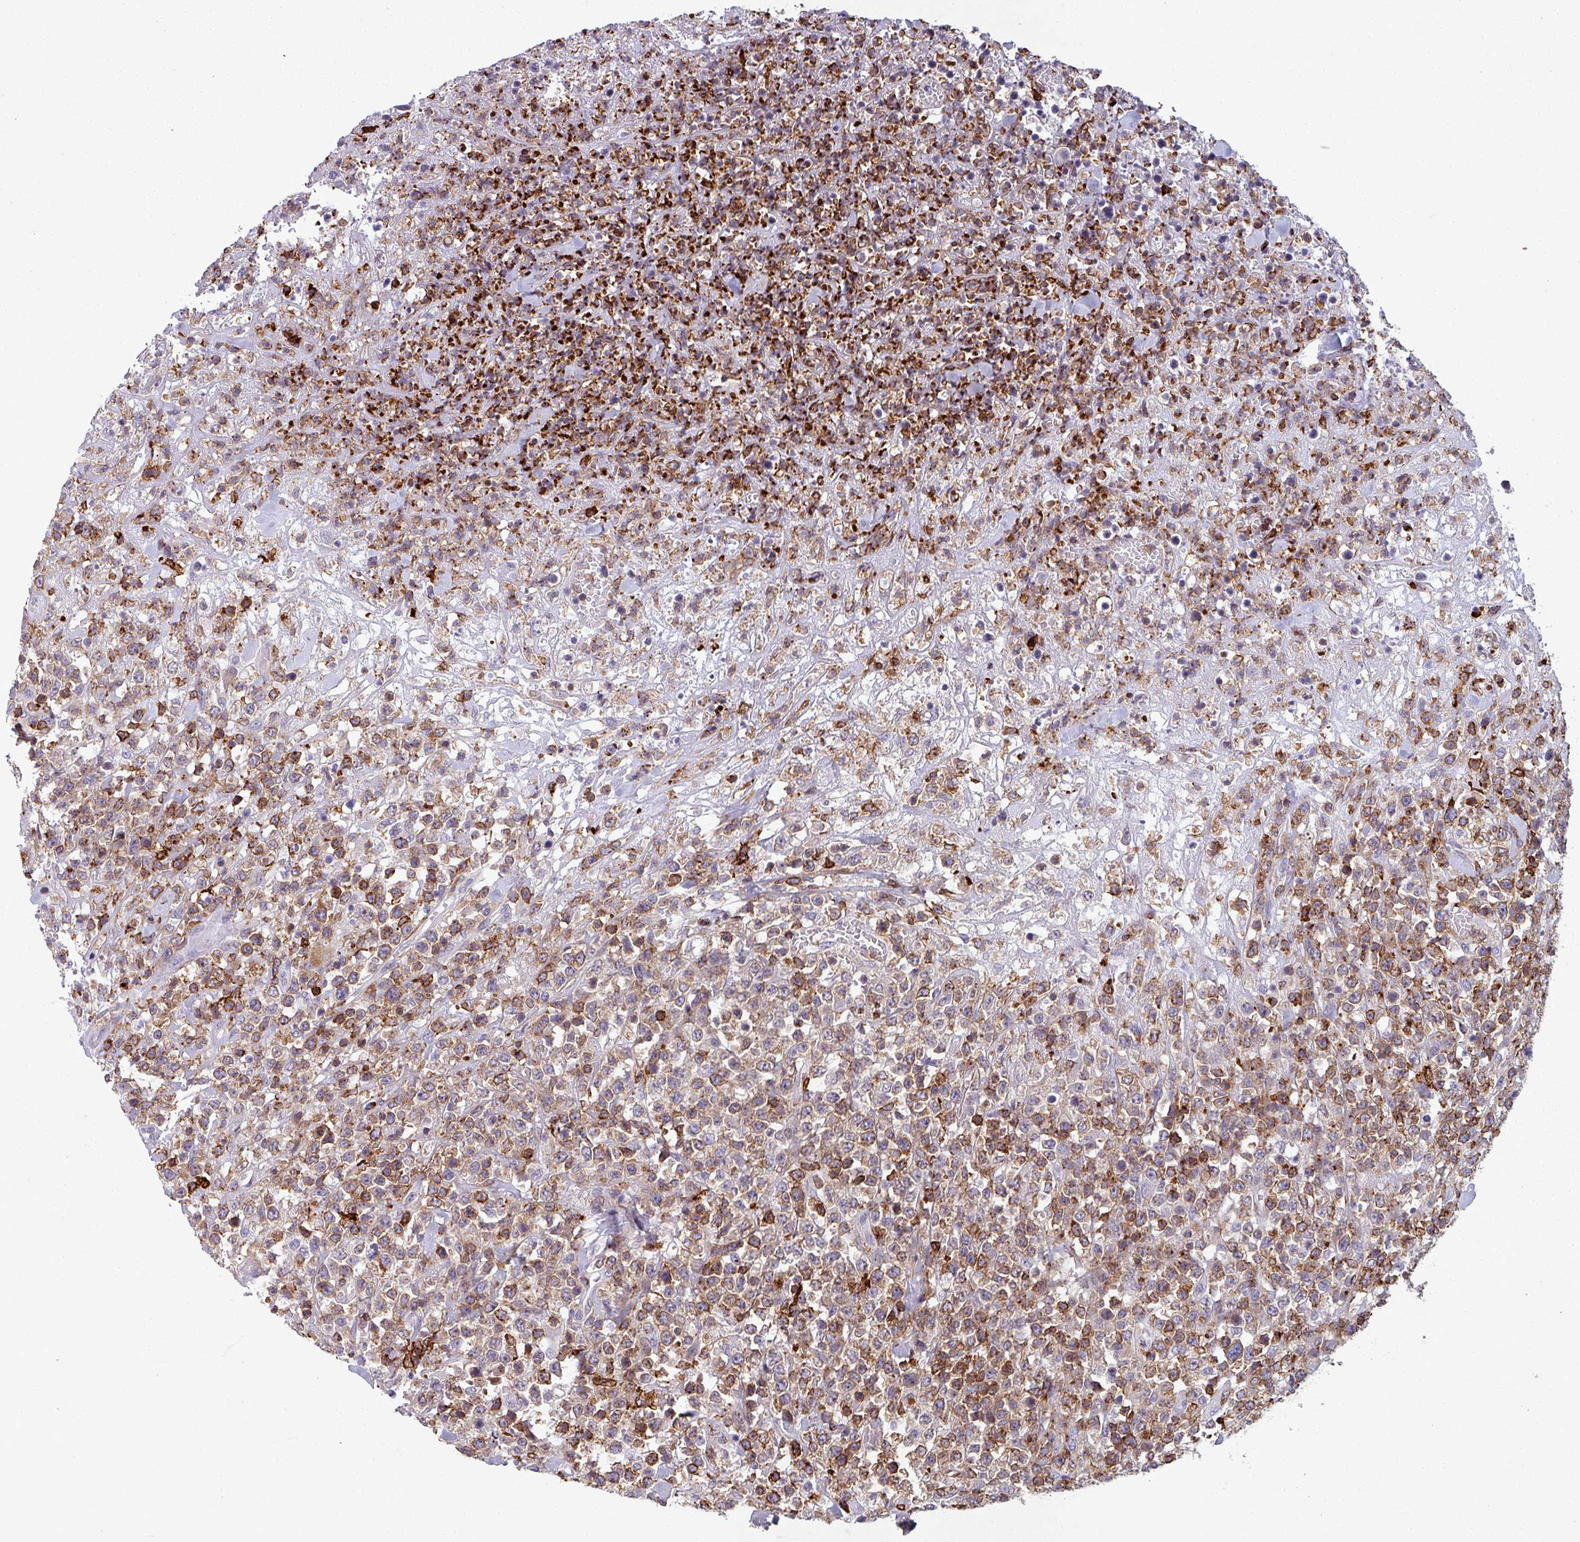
{"staining": {"intensity": "strong", "quantity": "25%-75%", "location": "cytoplasmic/membranous"}, "tissue": "lymphoma", "cell_type": "Tumor cells", "image_type": "cancer", "snomed": [{"axis": "morphology", "description": "Malignant lymphoma, non-Hodgkin's type, High grade"}, {"axis": "topography", "description": "Colon"}], "caption": "There is high levels of strong cytoplasmic/membranous staining in tumor cells of malignant lymphoma, non-Hodgkin's type (high-grade), as demonstrated by immunohistochemical staining (brown color).", "gene": "NEDD9", "patient": {"sex": "female", "age": 53}}